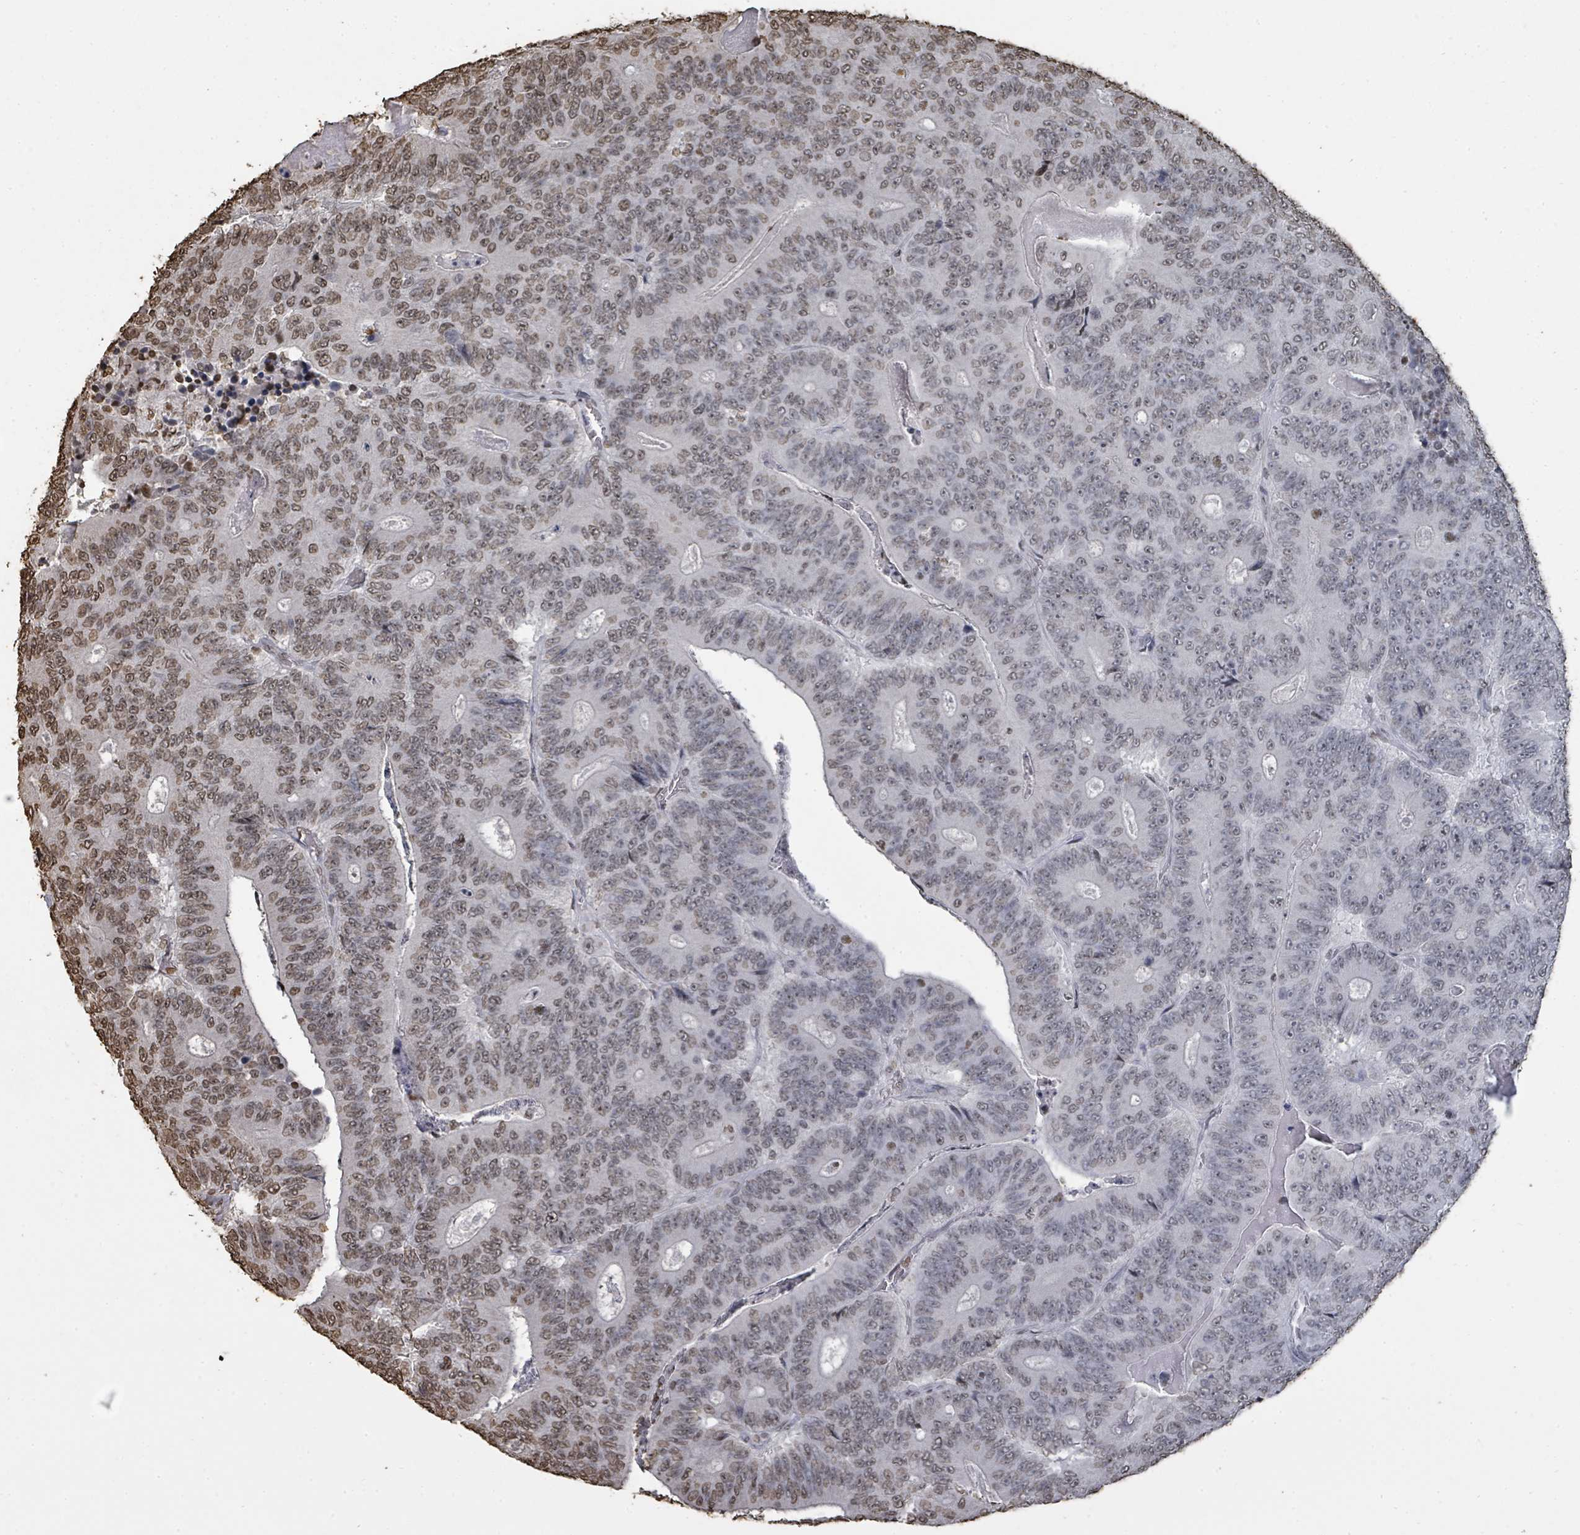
{"staining": {"intensity": "moderate", "quantity": "<25%", "location": "nuclear"}, "tissue": "colorectal cancer", "cell_type": "Tumor cells", "image_type": "cancer", "snomed": [{"axis": "morphology", "description": "Adenocarcinoma, NOS"}, {"axis": "topography", "description": "Colon"}], "caption": "Protein expression analysis of human adenocarcinoma (colorectal) reveals moderate nuclear expression in approximately <25% of tumor cells.", "gene": "MRPS12", "patient": {"sex": "male", "age": 83}}